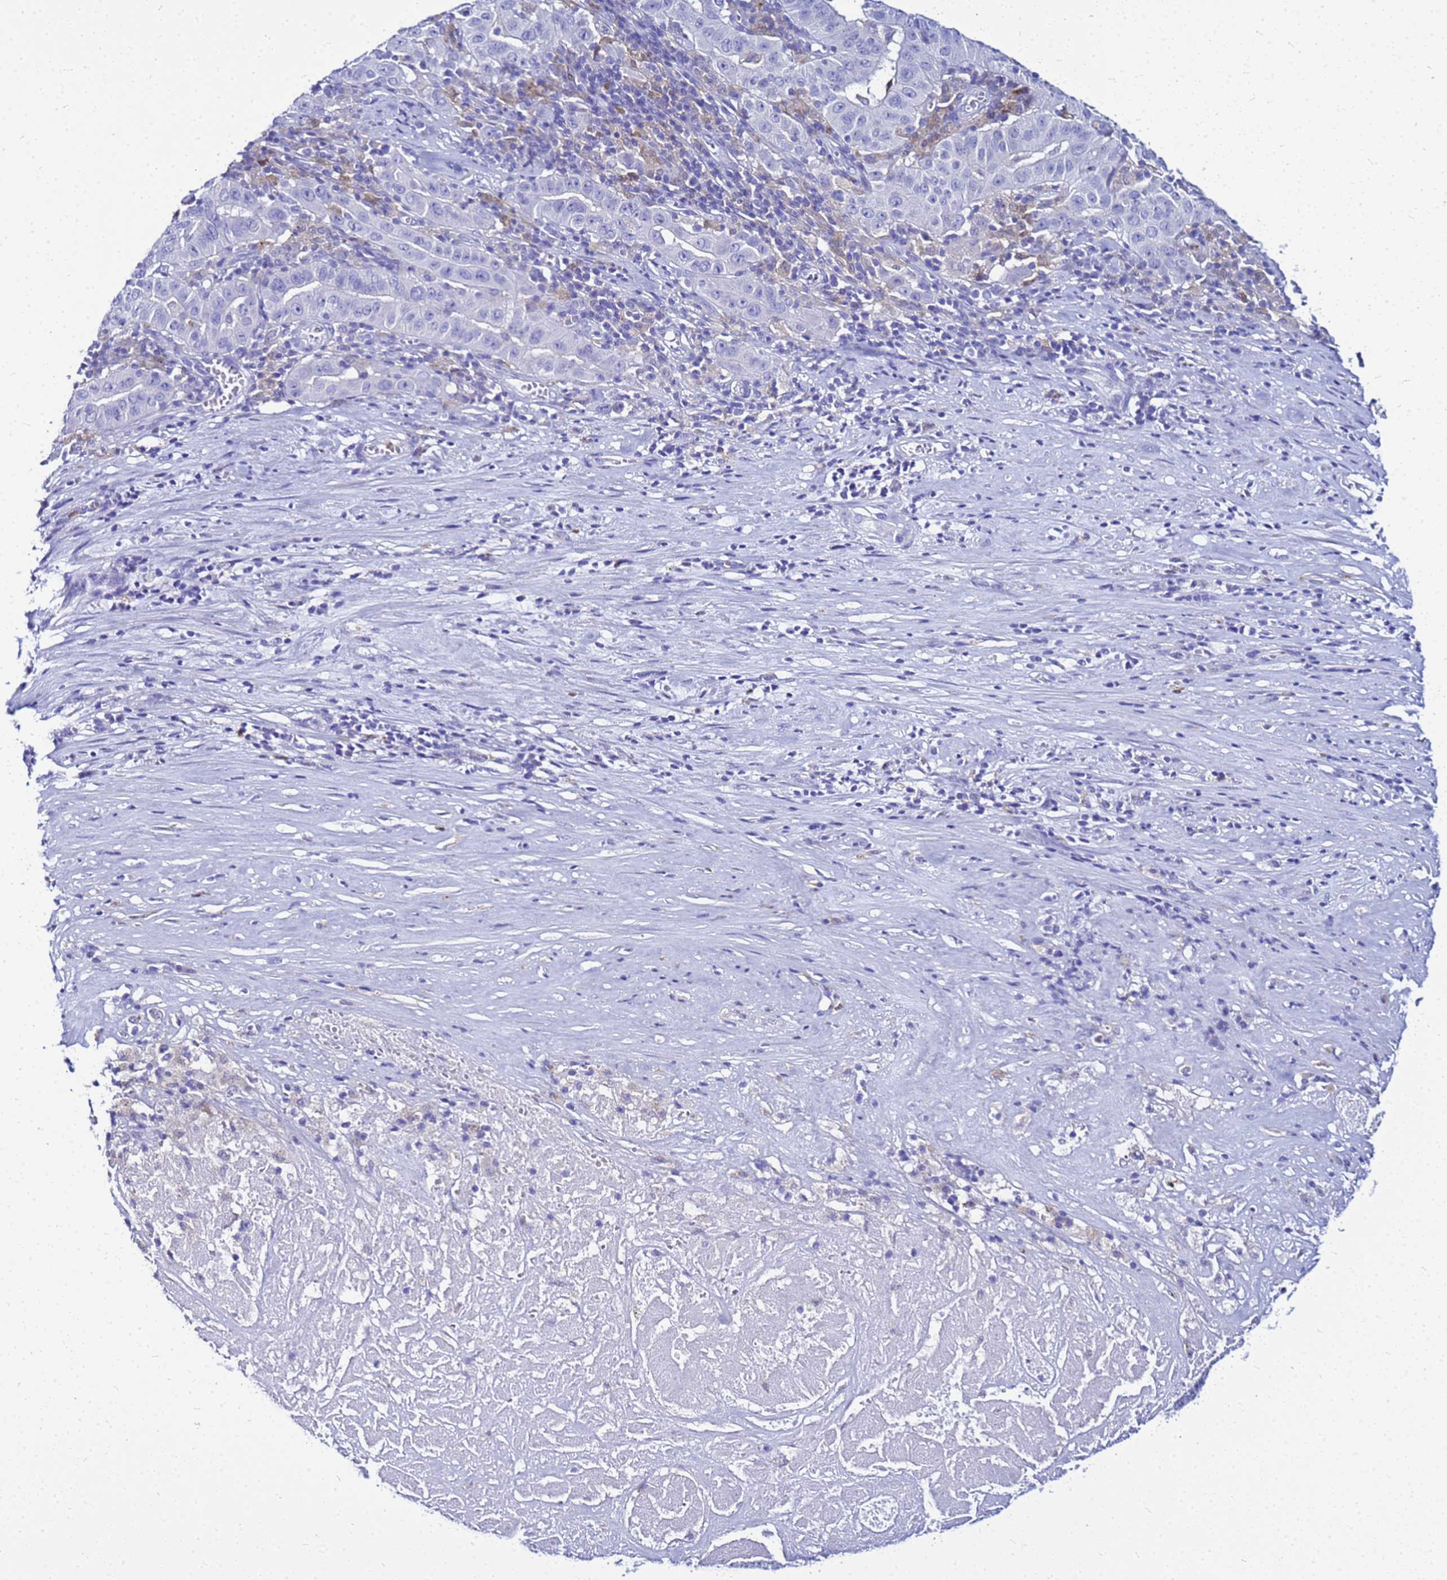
{"staining": {"intensity": "negative", "quantity": "none", "location": "none"}, "tissue": "pancreatic cancer", "cell_type": "Tumor cells", "image_type": "cancer", "snomed": [{"axis": "morphology", "description": "Adenocarcinoma, NOS"}, {"axis": "topography", "description": "Pancreas"}], "caption": "A histopathology image of human pancreatic cancer (adenocarcinoma) is negative for staining in tumor cells.", "gene": "CSTA", "patient": {"sex": "male", "age": 63}}